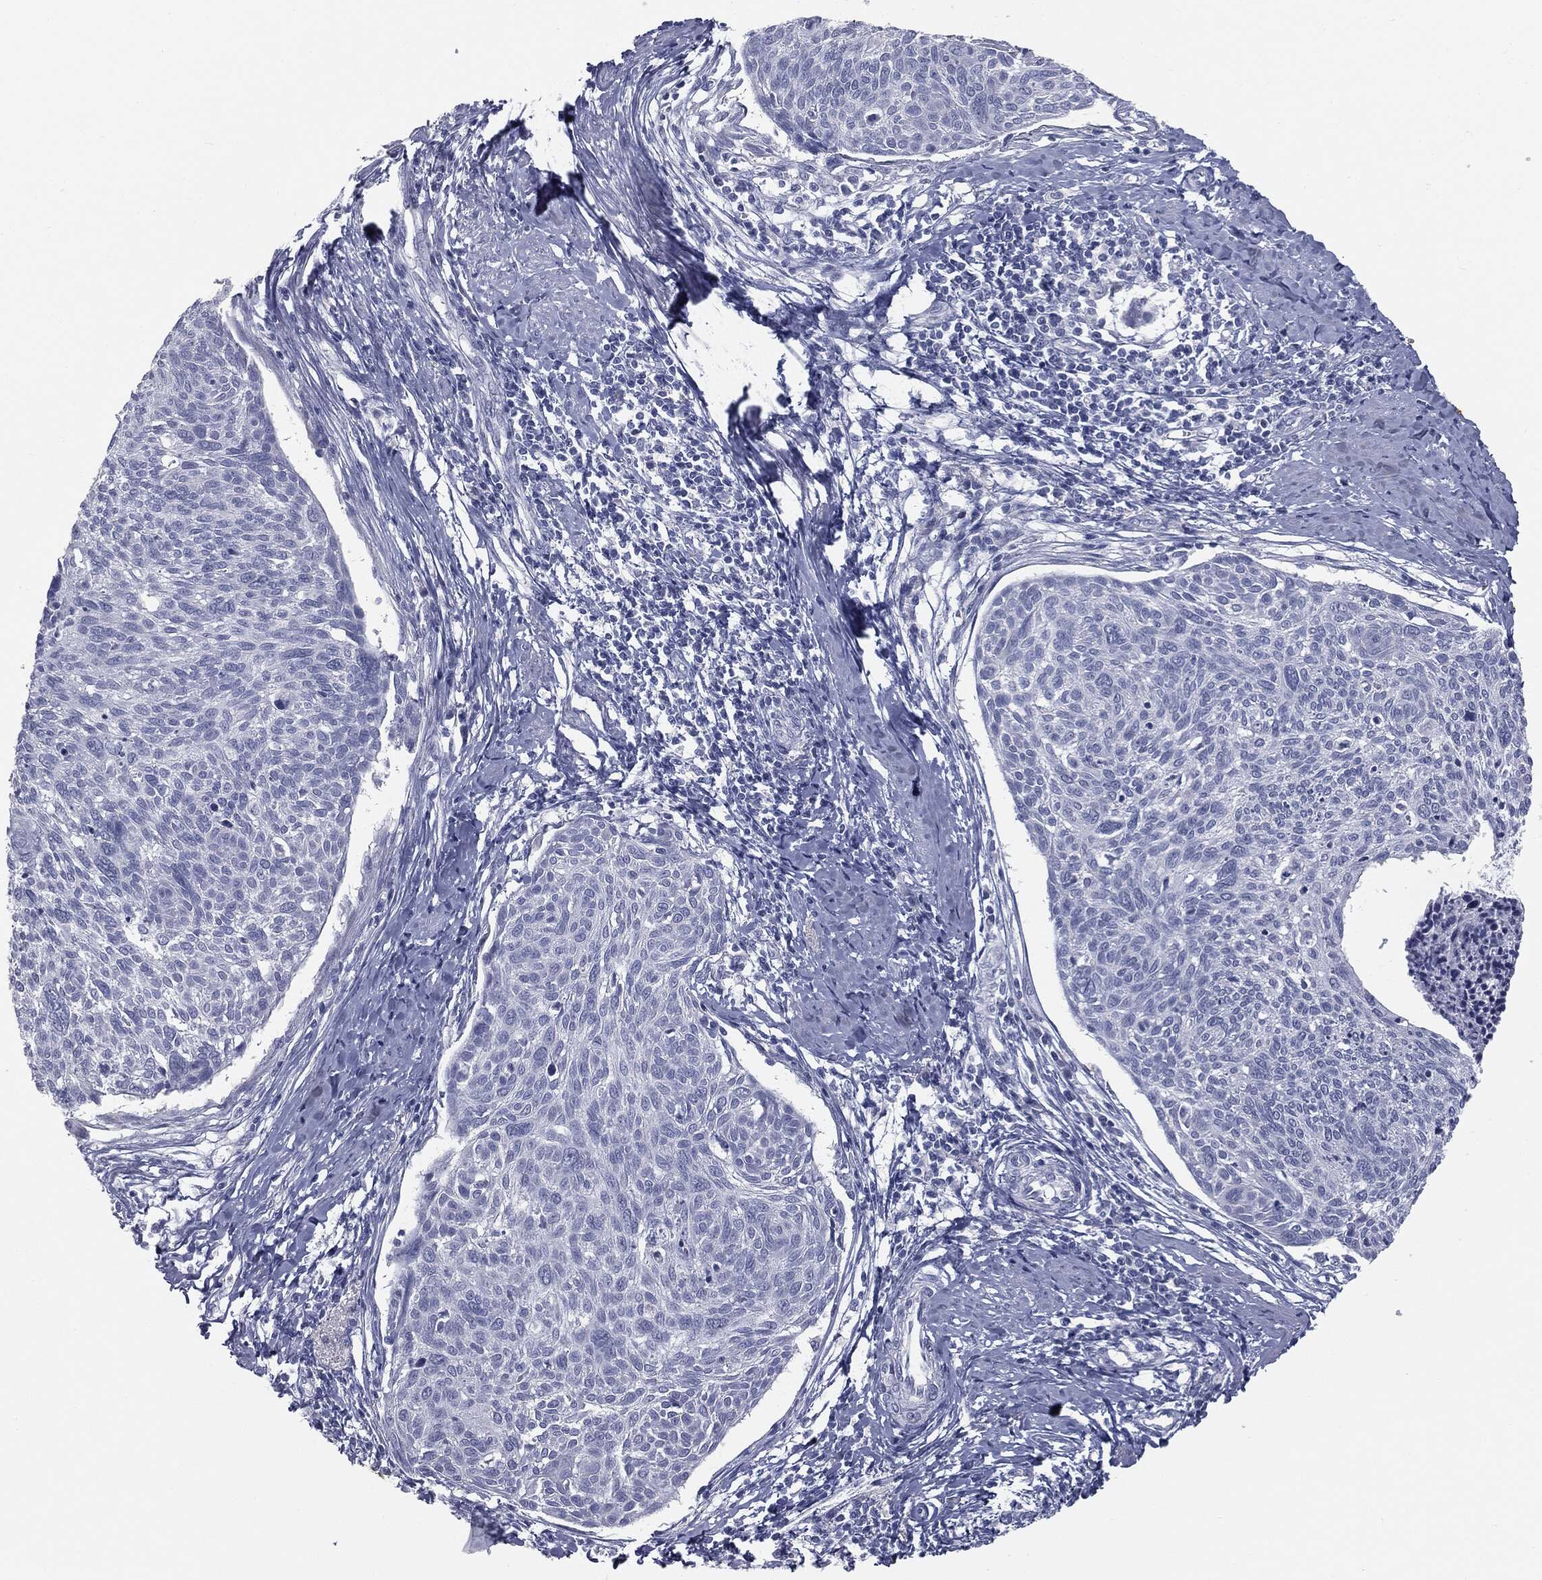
{"staining": {"intensity": "negative", "quantity": "none", "location": "none"}, "tissue": "cervical cancer", "cell_type": "Tumor cells", "image_type": "cancer", "snomed": [{"axis": "morphology", "description": "Squamous cell carcinoma, NOS"}, {"axis": "topography", "description": "Cervix"}], "caption": "A photomicrograph of human cervical cancer (squamous cell carcinoma) is negative for staining in tumor cells.", "gene": "MUC5AC", "patient": {"sex": "female", "age": 49}}